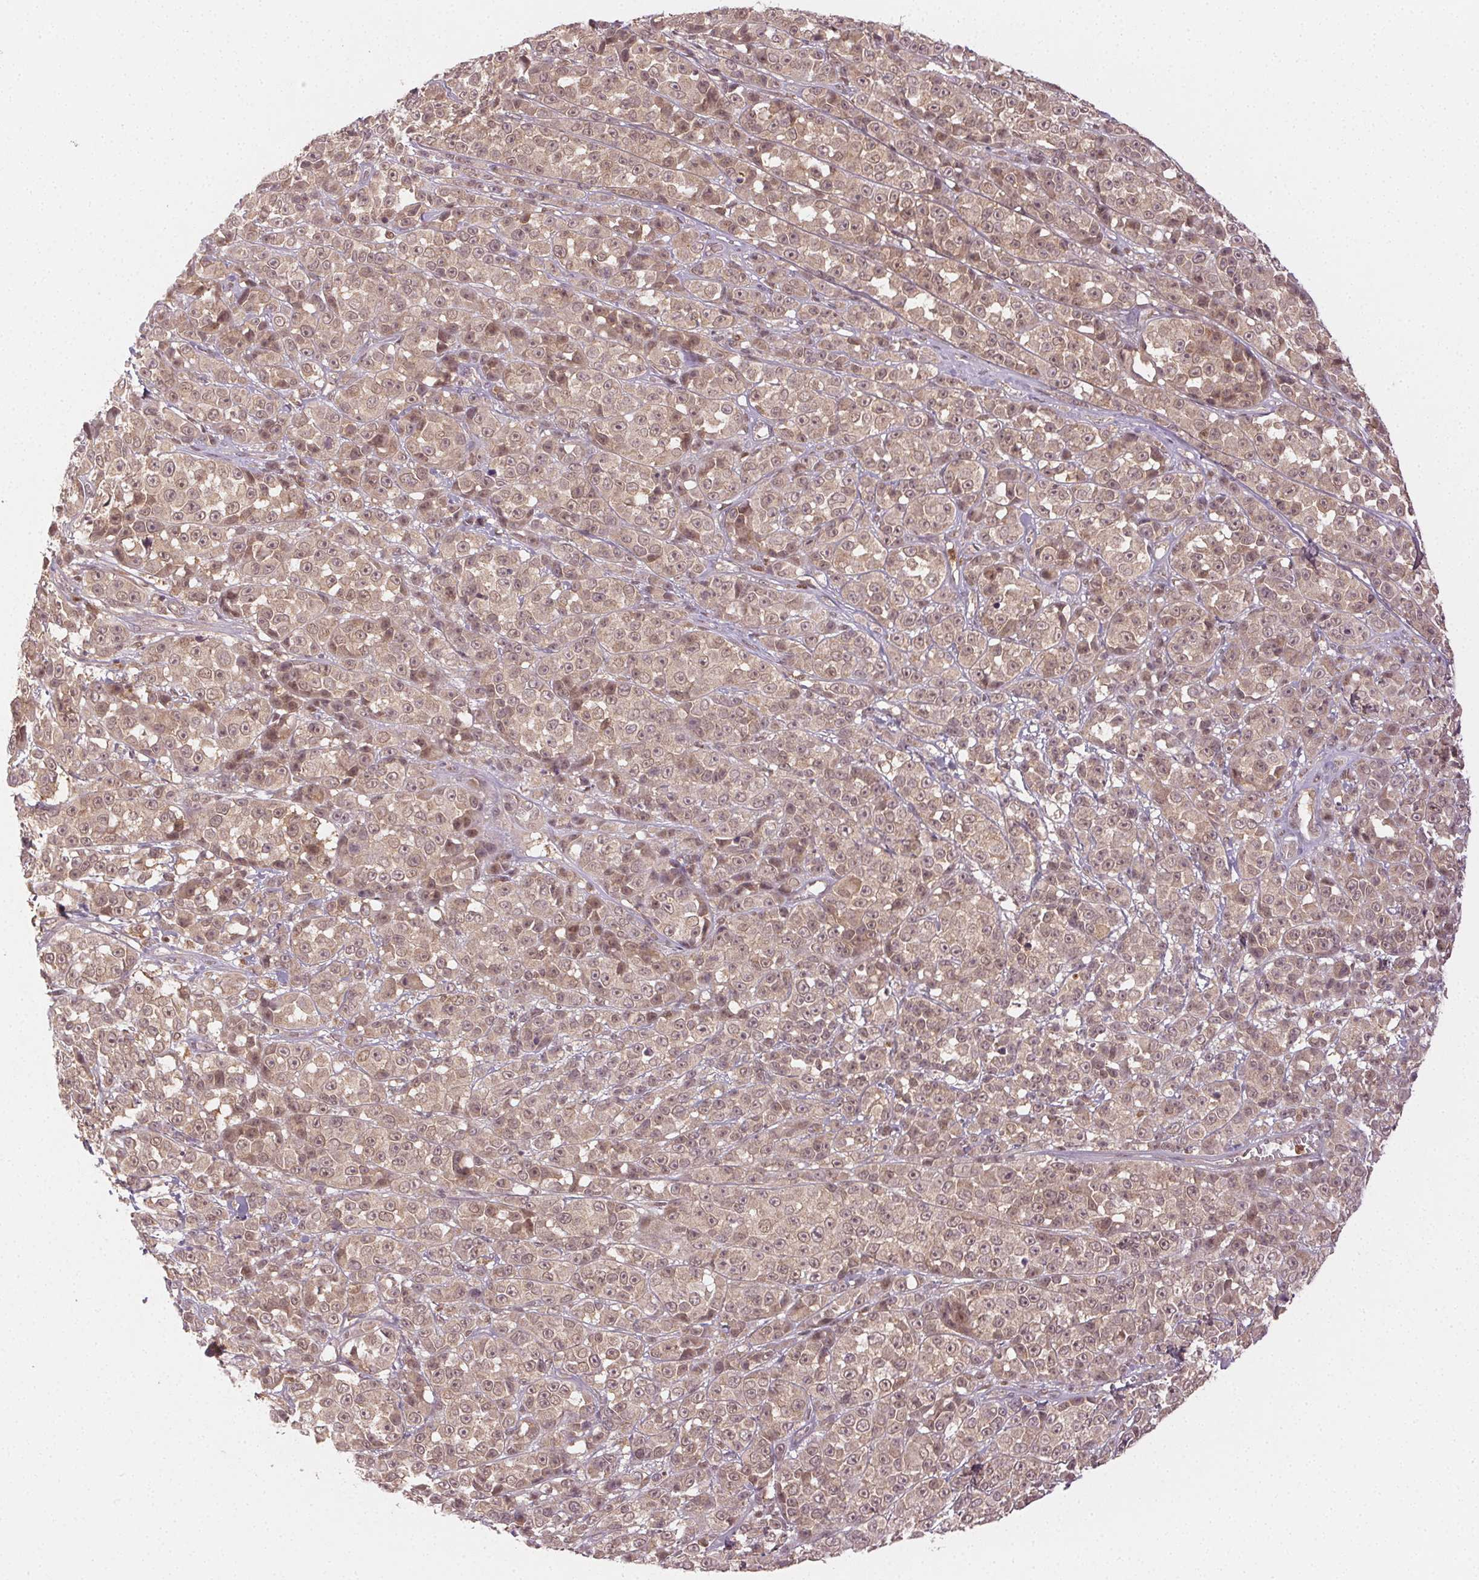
{"staining": {"intensity": "weak", "quantity": ">75%", "location": "nuclear"}, "tissue": "melanoma", "cell_type": "Tumor cells", "image_type": "cancer", "snomed": [{"axis": "morphology", "description": "Malignant melanoma, NOS"}, {"axis": "topography", "description": "Skin"}, {"axis": "topography", "description": "Skin of back"}], "caption": "Weak nuclear protein staining is appreciated in approximately >75% of tumor cells in melanoma. (Brightfield microscopy of DAB IHC at high magnification).", "gene": "MAPK14", "patient": {"sex": "male", "age": 91}}